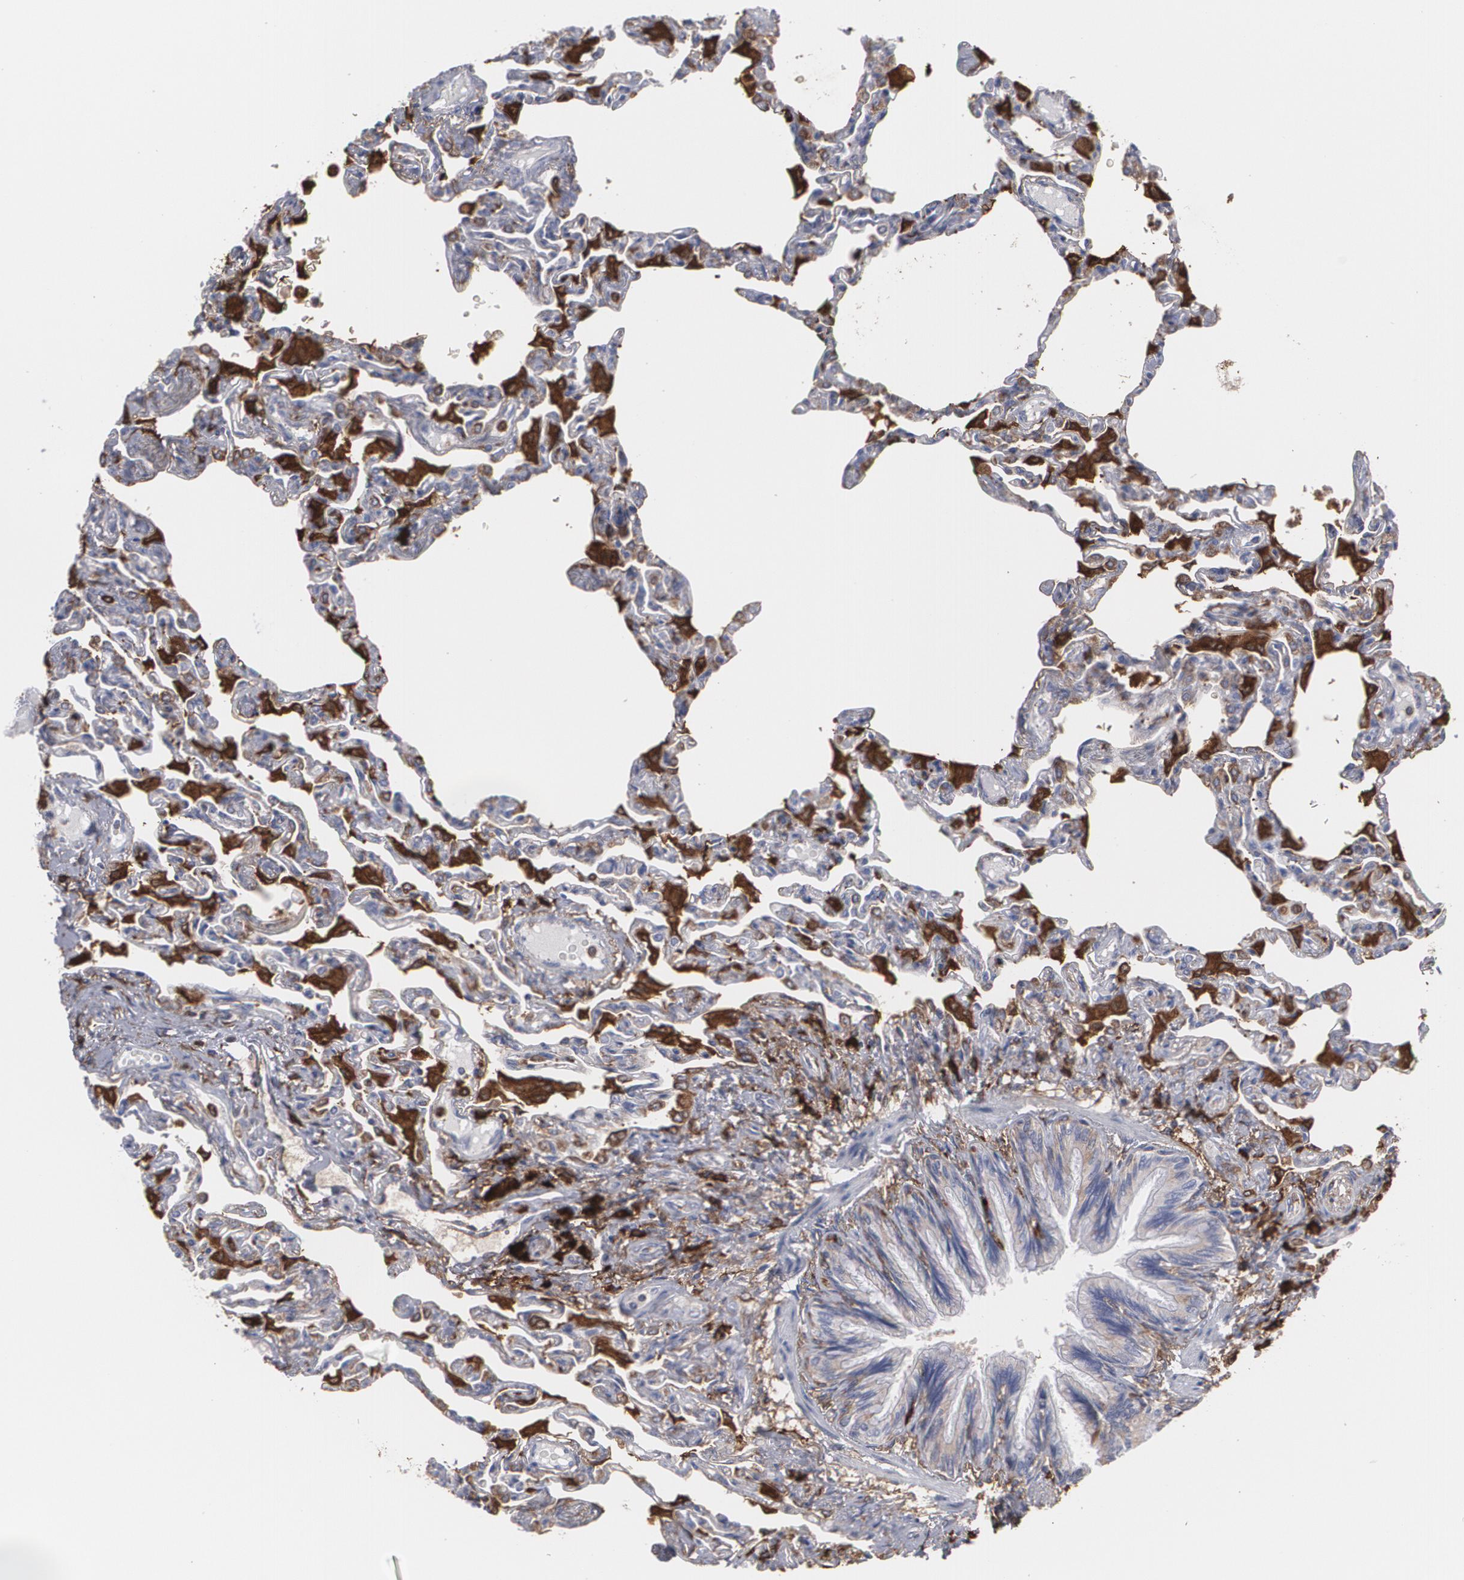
{"staining": {"intensity": "weak", "quantity": "25%-75%", "location": "cytoplasmic/membranous"}, "tissue": "lung", "cell_type": "Alveolar cells", "image_type": "normal", "snomed": [{"axis": "morphology", "description": "Normal tissue, NOS"}, {"axis": "topography", "description": "Lung"}], "caption": "Weak cytoplasmic/membranous expression for a protein is appreciated in about 25%-75% of alveolar cells of benign lung using immunohistochemistry.", "gene": "ODC1", "patient": {"sex": "female", "age": 49}}